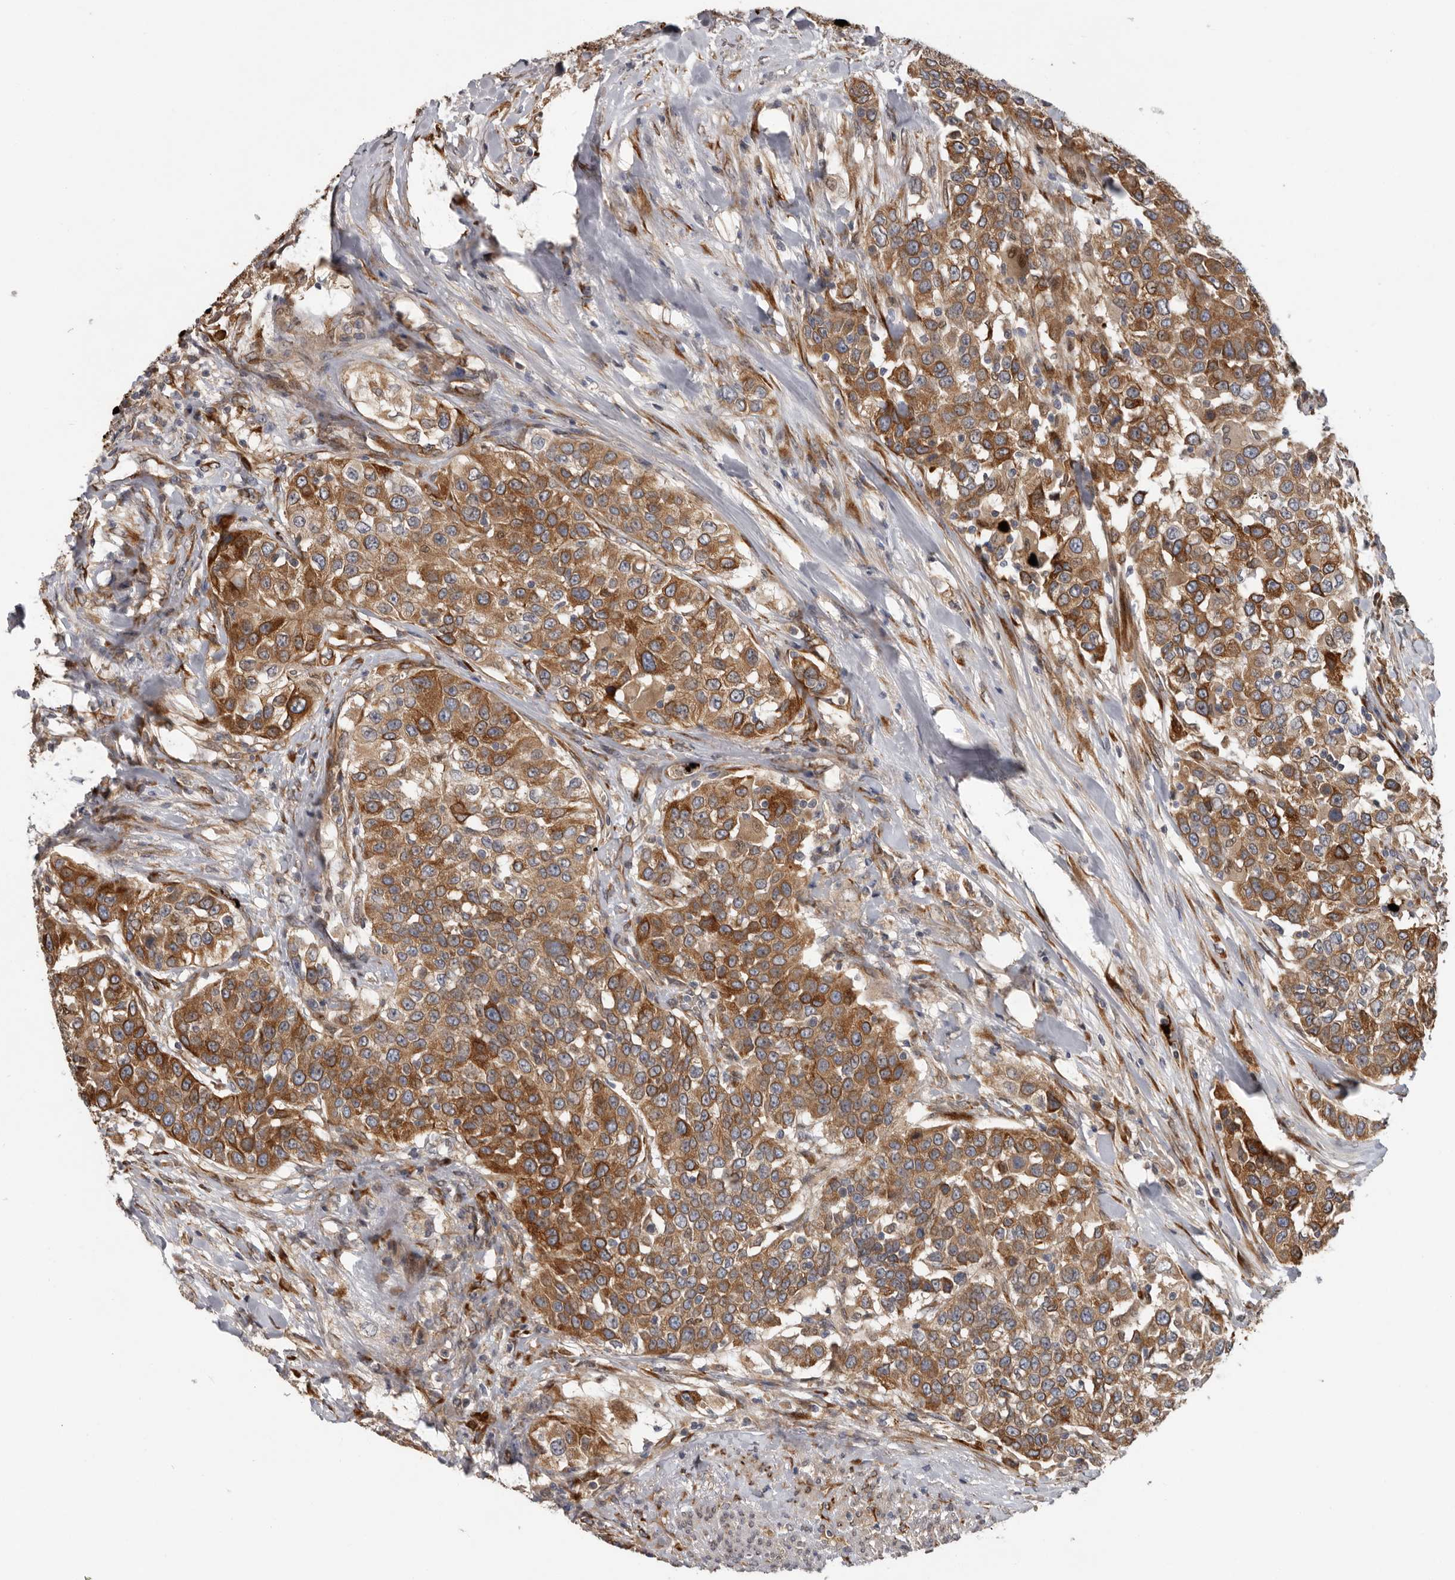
{"staining": {"intensity": "moderate", "quantity": ">75%", "location": "cytoplasmic/membranous"}, "tissue": "urothelial cancer", "cell_type": "Tumor cells", "image_type": "cancer", "snomed": [{"axis": "morphology", "description": "Urothelial carcinoma, High grade"}, {"axis": "topography", "description": "Urinary bladder"}], "caption": "Immunohistochemical staining of urothelial cancer shows moderate cytoplasmic/membranous protein positivity in about >75% of tumor cells.", "gene": "MTF1", "patient": {"sex": "female", "age": 80}}